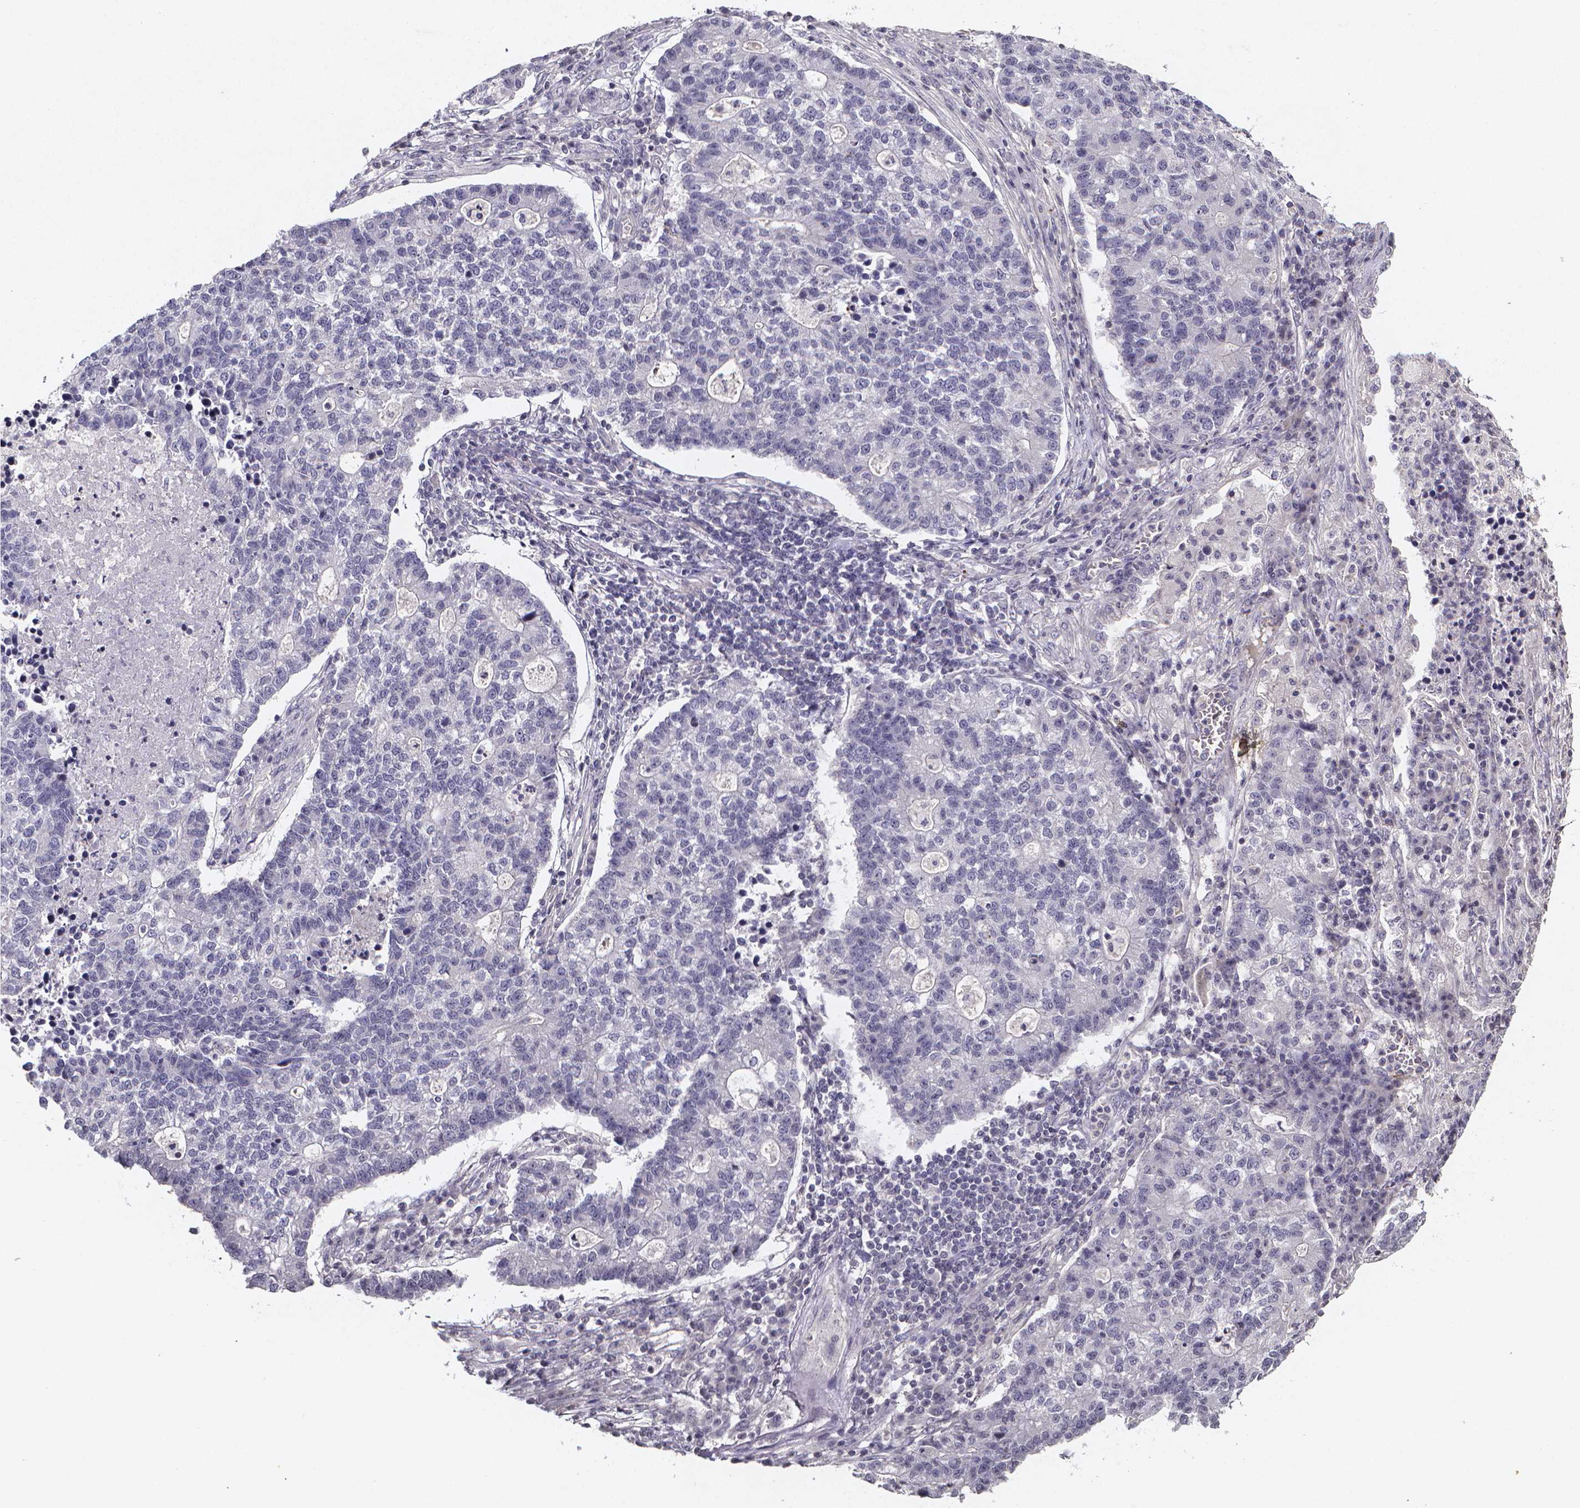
{"staining": {"intensity": "negative", "quantity": "none", "location": "none"}, "tissue": "lung cancer", "cell_type": "Tumor cells", "image_type": "cancer", "snomed": [{"axis": "morphology", "description": "Adenocarcinoma, NOS"}, {"axis": "topography", "description": "Lung"}], "caption": "High magnification brightfield microscopy of lung cancer (adenocarcinoma) stained with DAB (3,3'-diaminobenzidine) (brown) and counterstained with hematoxylin (blue): tumor cells show no significant expression.", "gene": "TP73", "patient": {"sex": "male", "age": 57}}